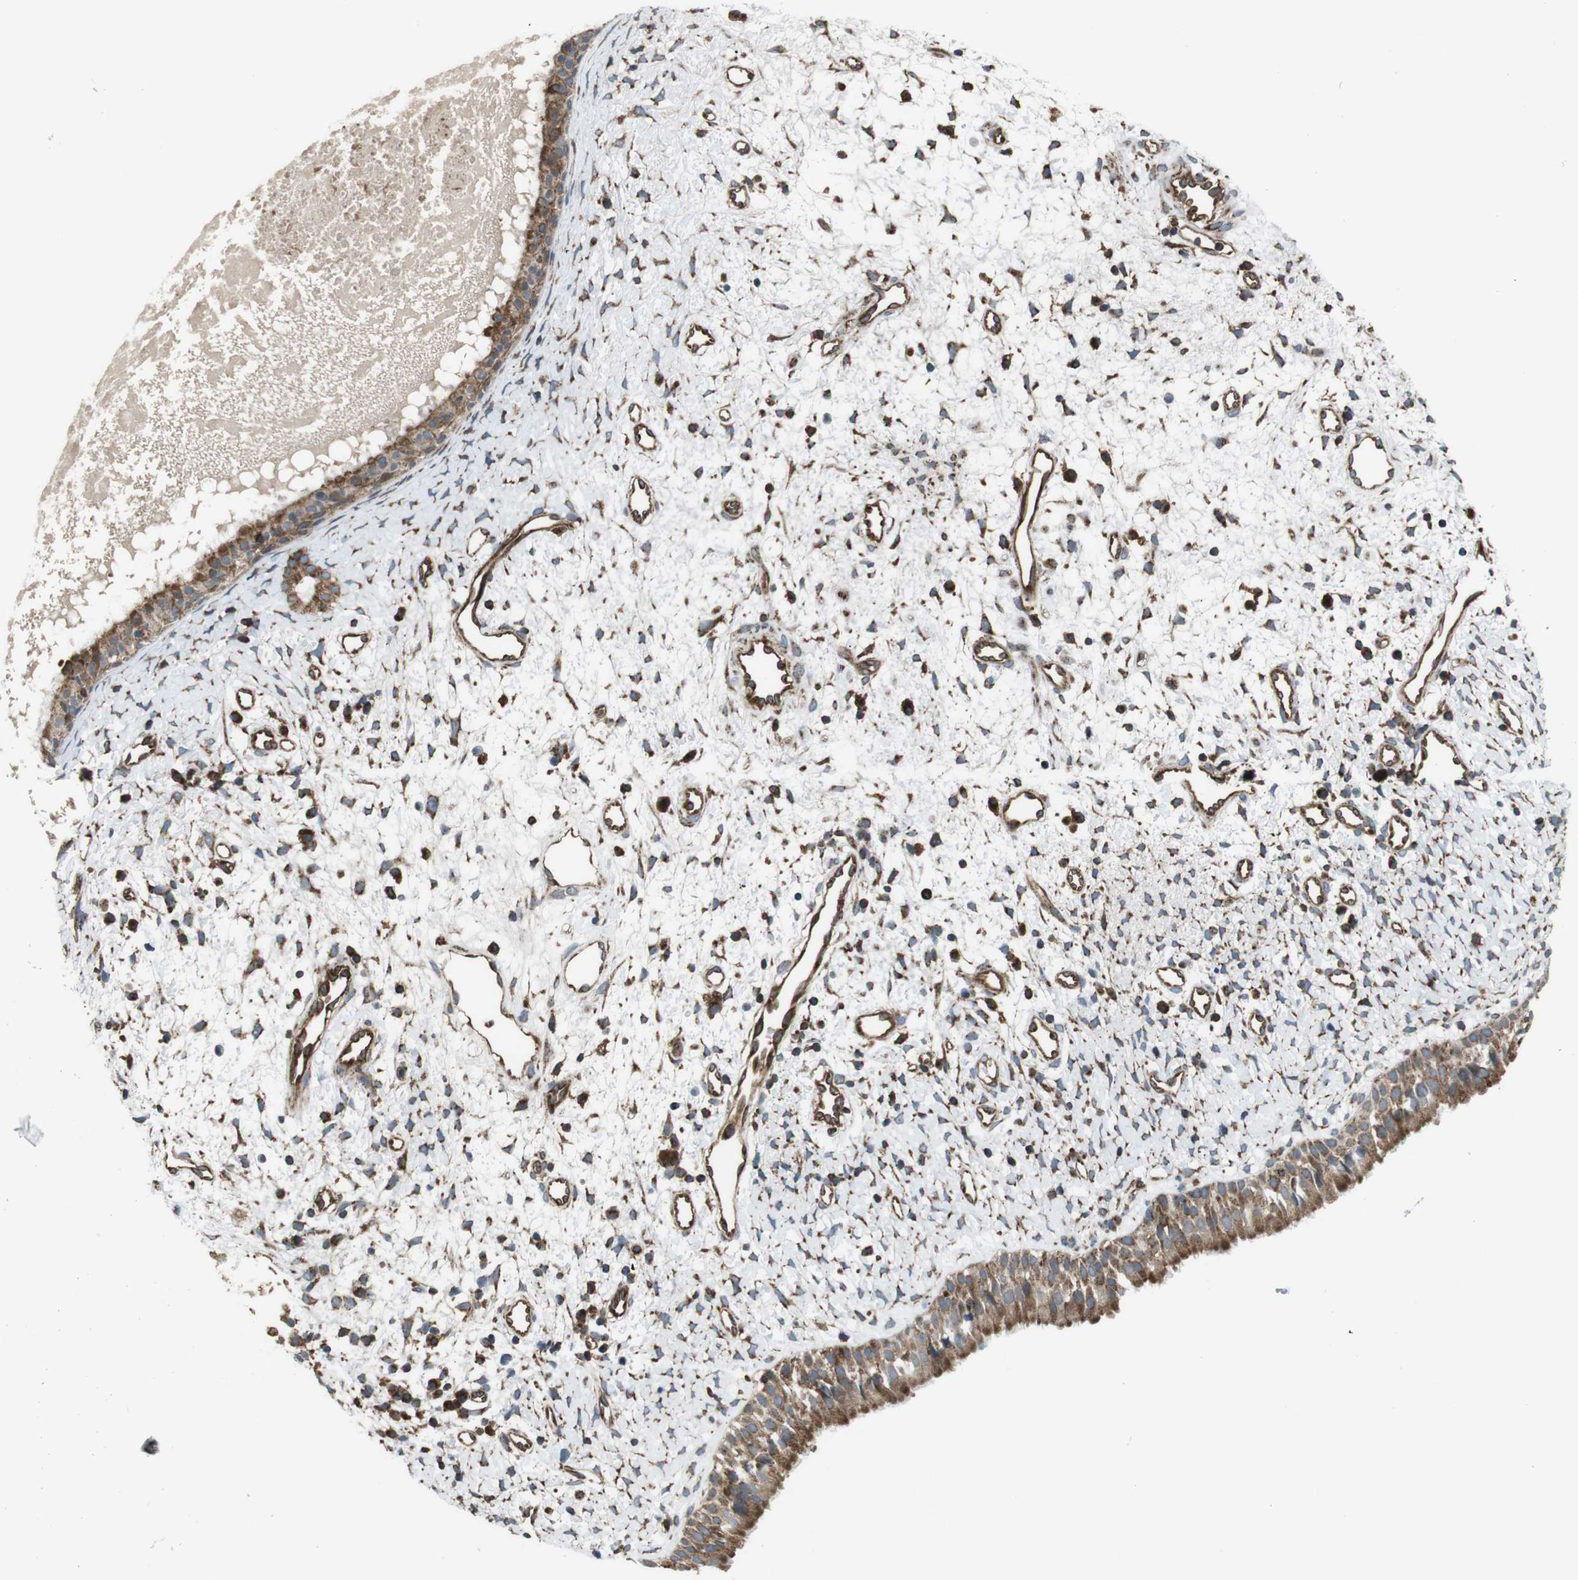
{"staining": {"intensity": "moderate", "quantity": ">75%", "location": "cytoplasmic/membranous"}, "tissue": "nasopharynx", "cell_type": "Respiratory epithelial cells", "image_type": "normal", "snomed": [{"axis": "morphology", "description": "Normal tissue, NOS"}, {"axis": "topography", "description": "Nasopharynx"}], "caption": "Benign nasopharynx displays moderate cytoplasmic/membranous positivity in about >75% of respiratory epithelial cells, visualized by immunohistochemistry.", "gene": "GIMAP8", "patient": {"sex": "male", "age": 22}}